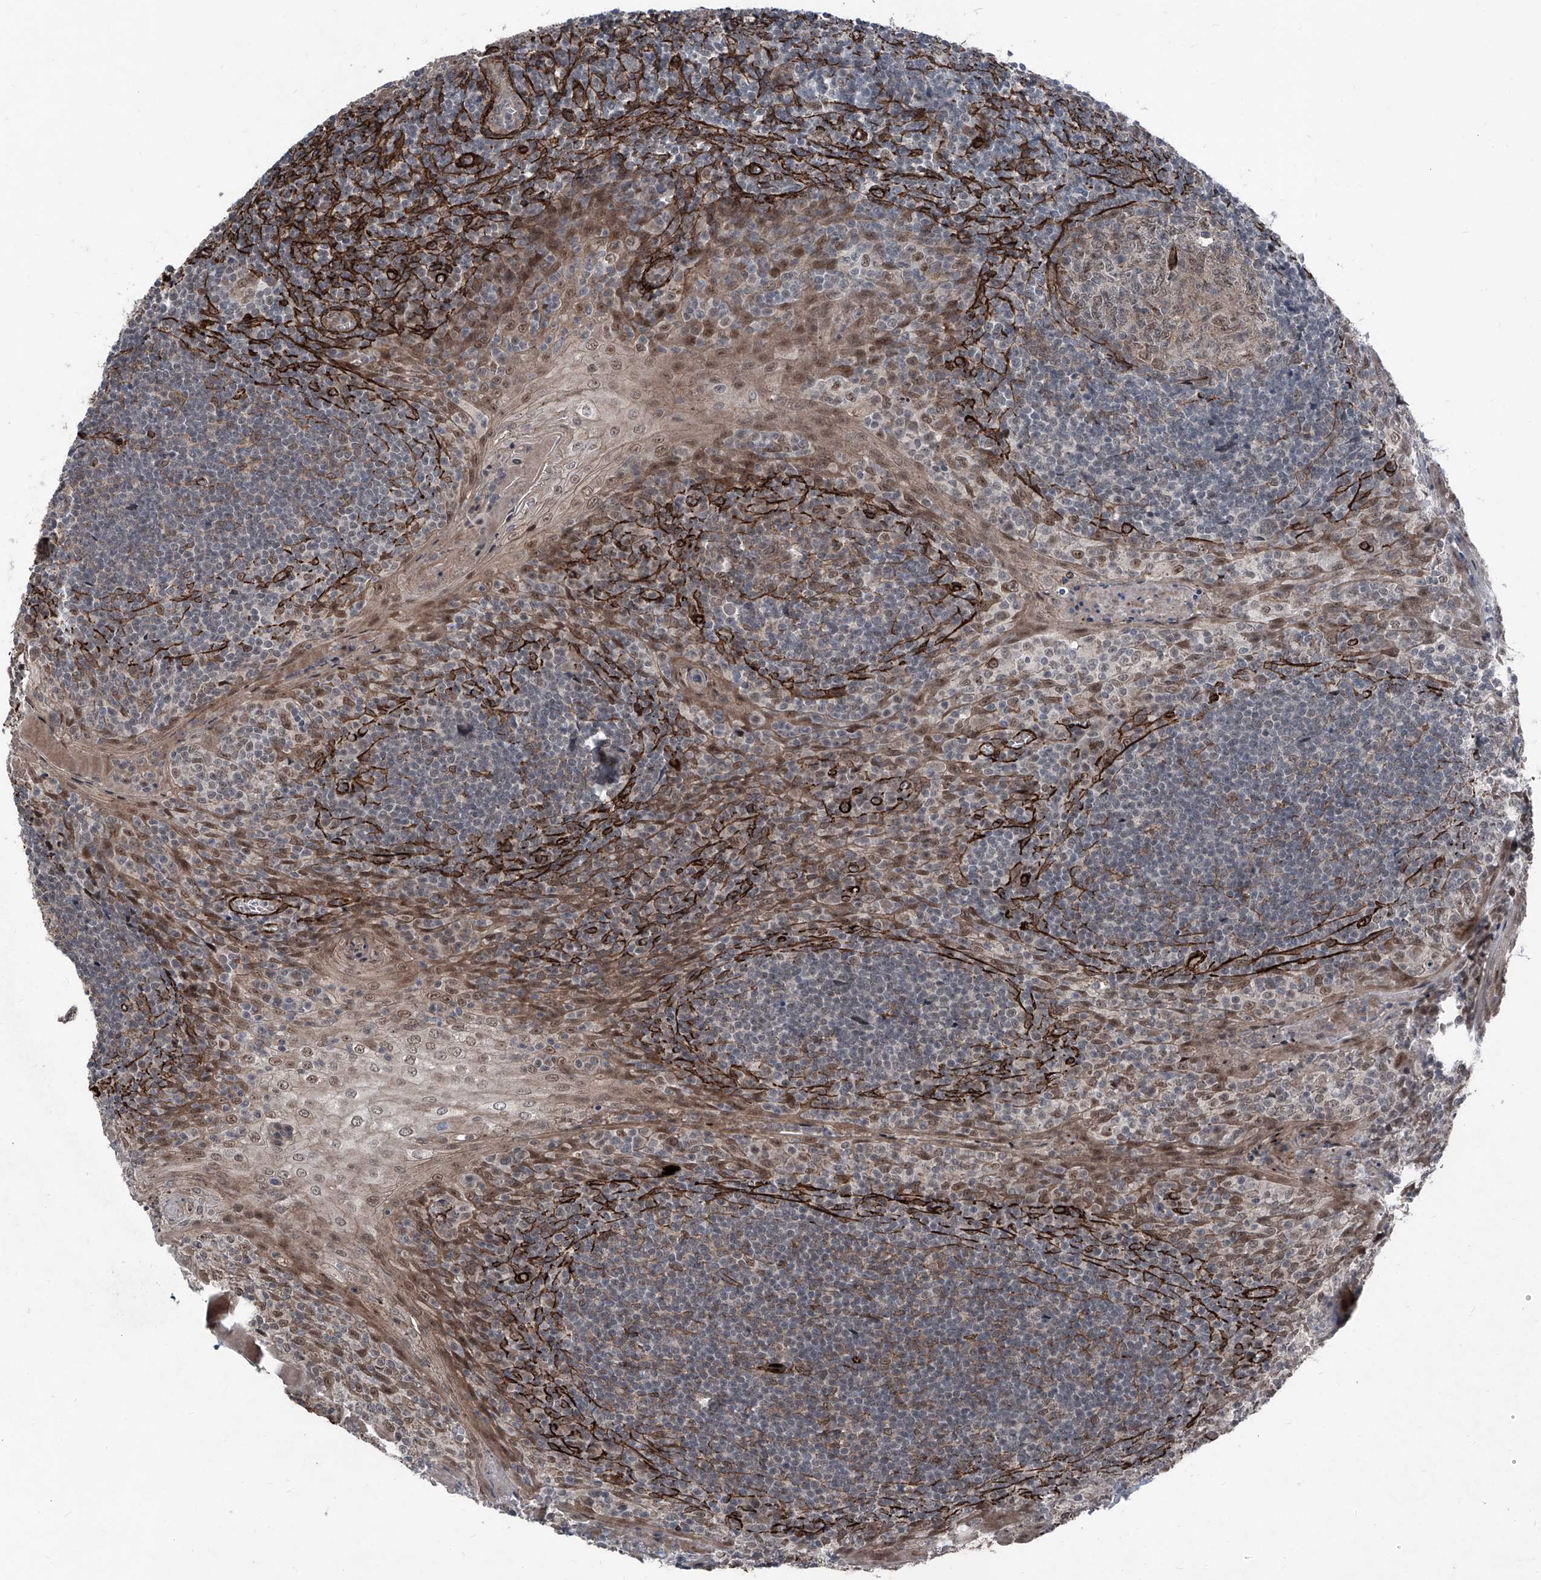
{"staining": {"intensity": "moderate", "quantity": "<25%", "location": "cytoplasmic/membranous"}, "tissue": "tonsil", "cell_type": "Germinal center cells", "image_type": "normal", "snomed": [{"axis": "morphology", "description": "Normal tissue, NOS"}, {"axis": "topography", "description": "Tonsil"}], "caption": "Germinal center cells reveal low levels of moderate cytoplasmic/membranous expression in about <25% of cells in benign tonsil.", "gene": "COA7", "patient": {"sex": "male", "age": 27}}